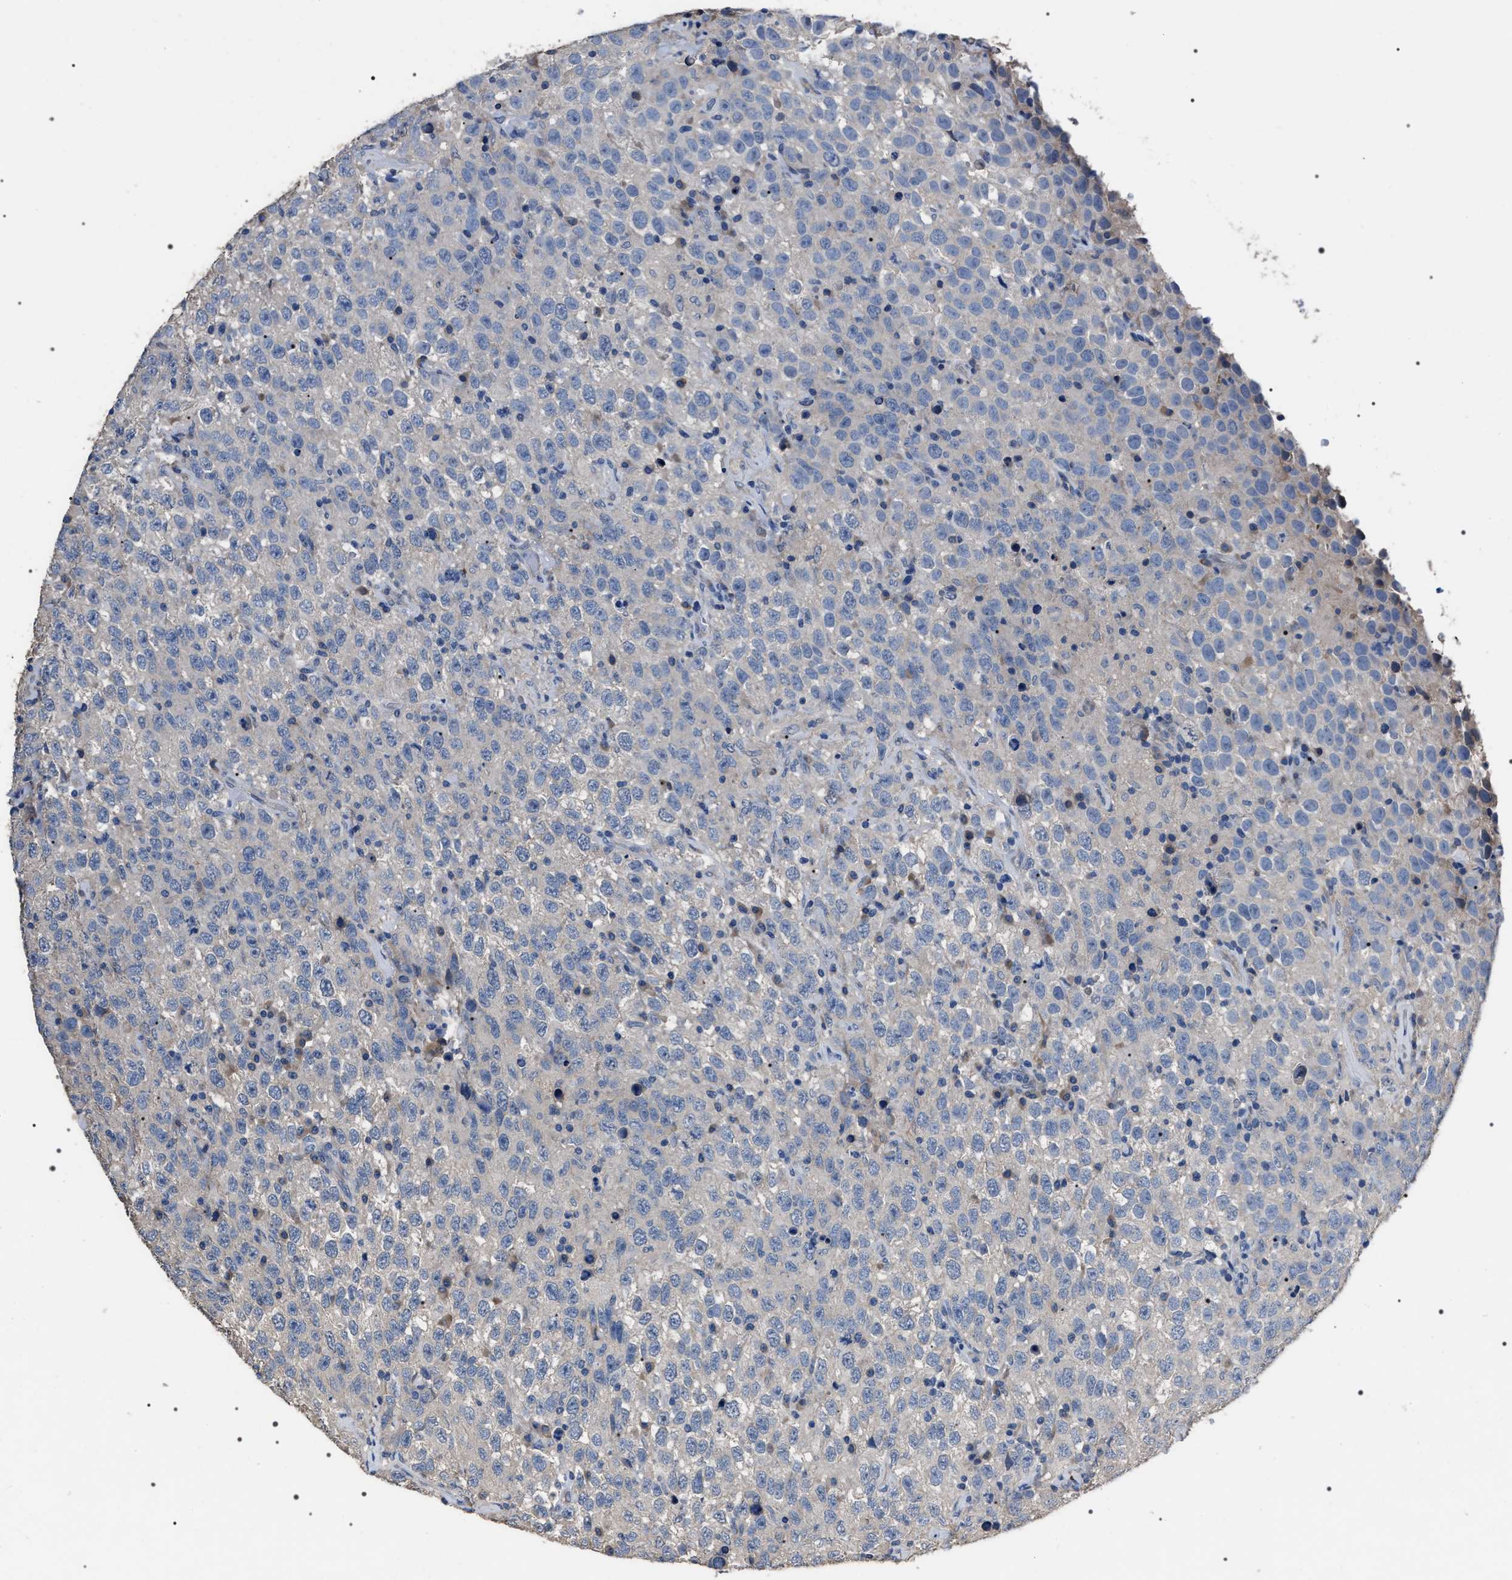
{"staining": {"intensity": "negative", "quantity": "none", "location": "none"}, "tissue": "testis cancer", "cell_type": "Tumor cells", "image_type": "cancer", "snomed": [{"axis": "morphology", "description": "Seminoma, NOS"}, {"axis": "topography", "description": "Testis"}], "caption": "Testis seminoma was stained to show a protein in brown. There is no significant expression in tumor cells.", "gene": "TRIM54", "patient": {"sex": "male", "age": 41}}